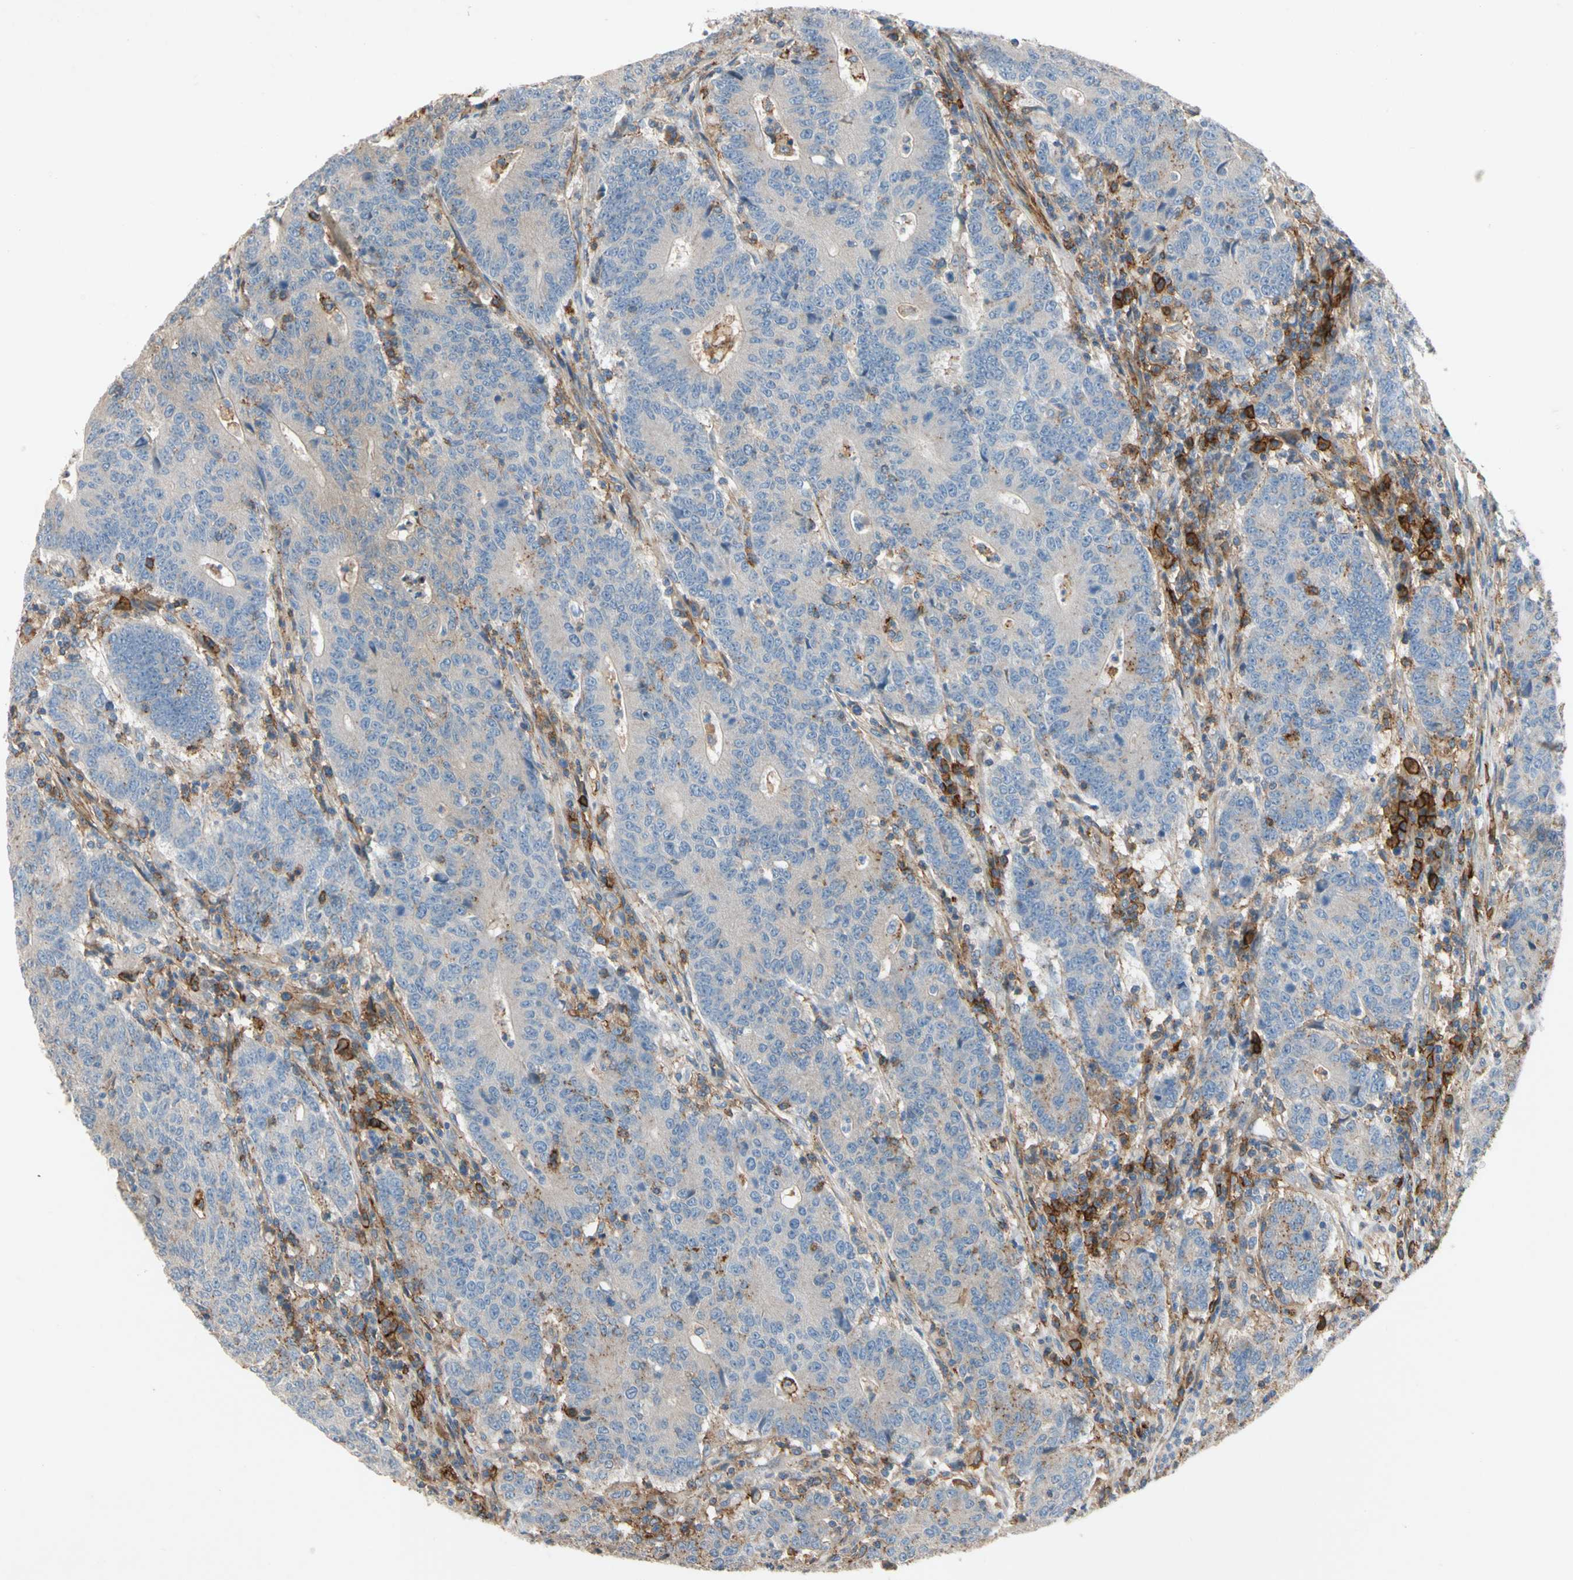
{"staining": {"intensity": "weak", "quantity": "<25%", "location": "cytoplasmic/membranous"}, "tissue": "colorectal cancer", "cell_type": "Tumor cells", "image_type": "cancer", "snomed": [{"axis": "morphology", "description": "Normal tissue, NOS"}, {"axis": "morphology", "description": "Adenocarcinoma, NOS"}, {"axis": "topography", "description": "Colon"}], "caption": "Immunohistochemistry photomicrograph of neoplastic tissue: colorectal cancer (adenocarcinoma) stained with DAB (3,3'-diaminobenzidine) demonstrates no significant protein expression in tumor cells.", "gene": "NDFIP2", "patient": {"sex": "female", "age": 75}}